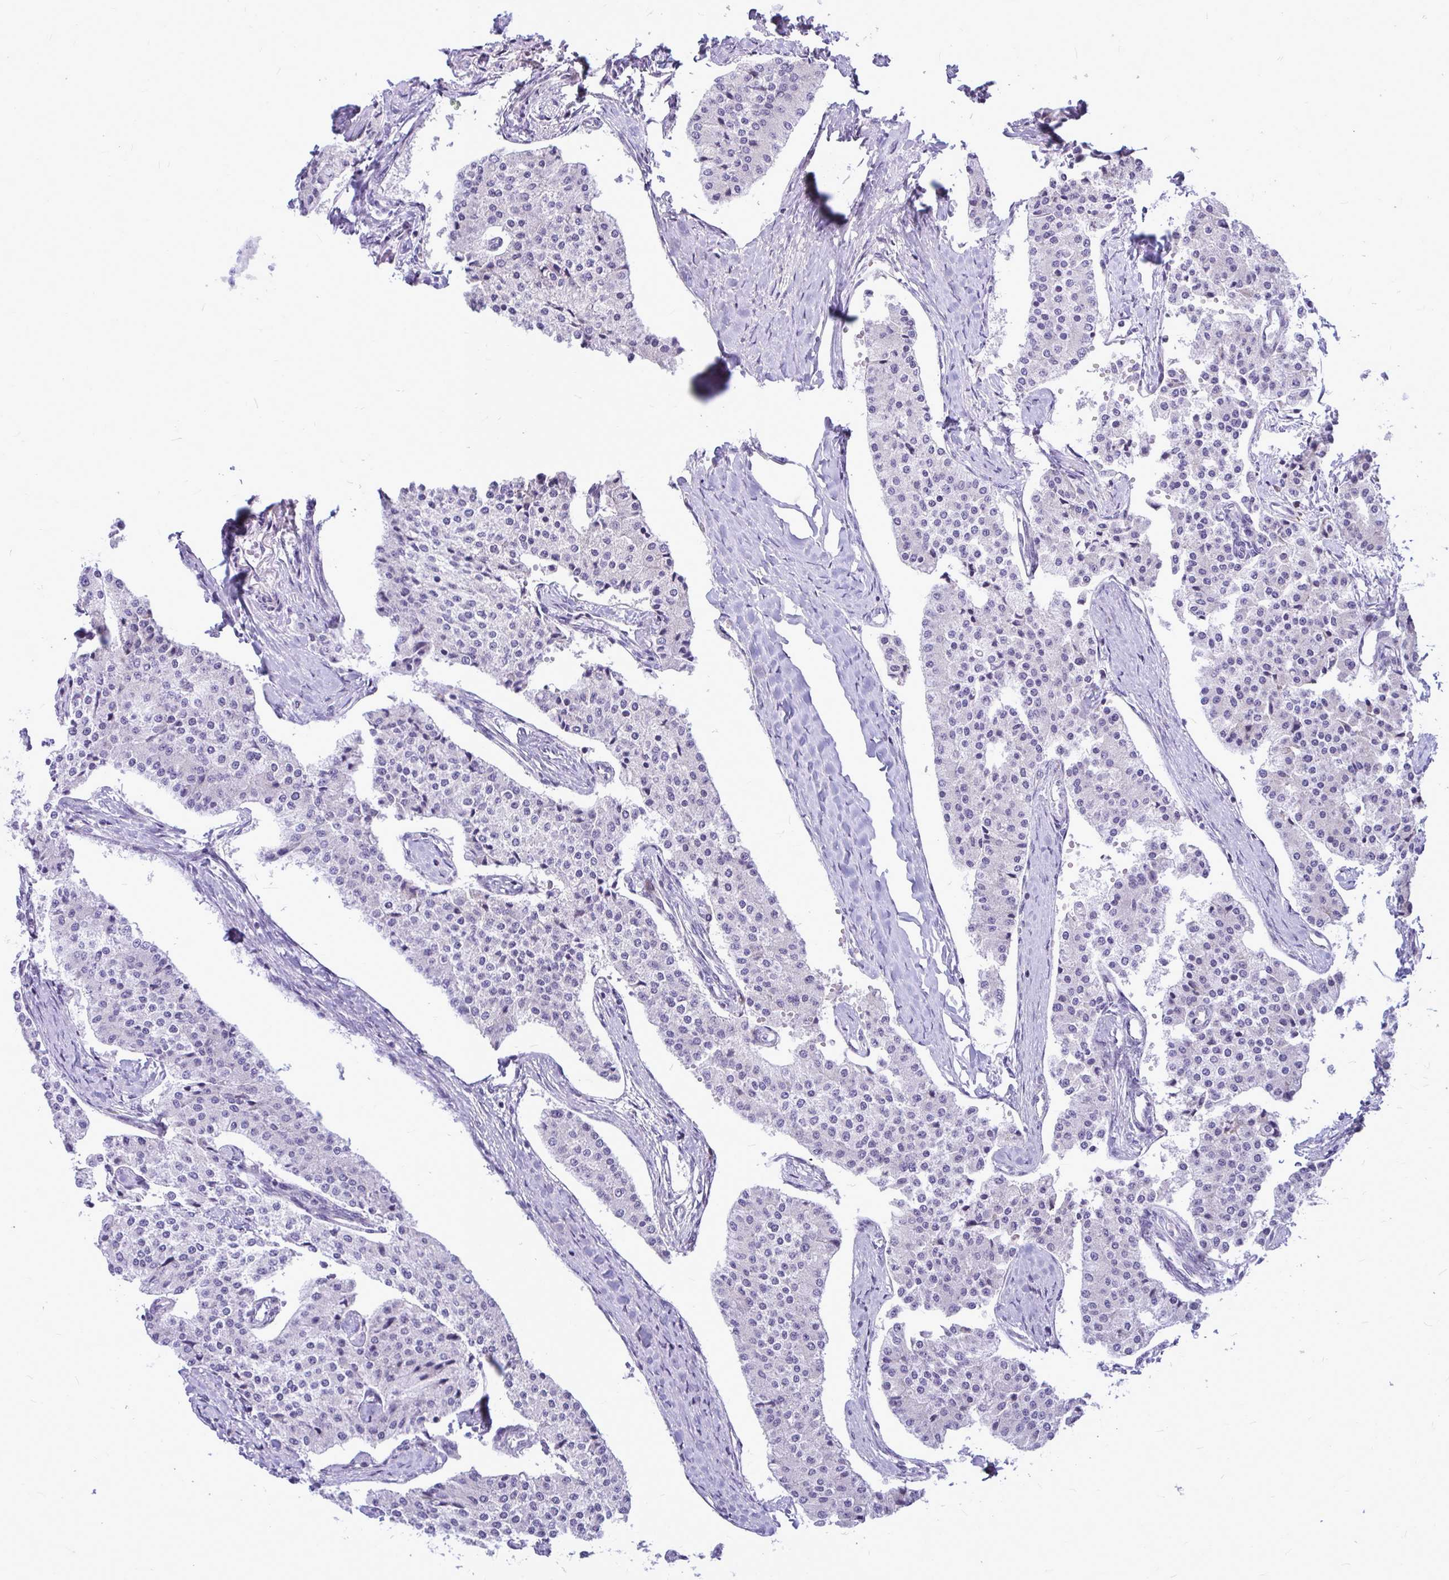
{"staining": {"intensity": "negative", "quantity": "none", "location": "none"}, "tissue": "carcinoid", "cell_type": "Tumor cells", "image_type": "cancer", "snomed": [{"axis": "morphology", "description": "Carcinoid, malignant, NOS"}, {"axis": "topography", "description": "Colon"}], "caption": "Tumor cells show no significant staining in carcinoid.", "gene": "ZSCAN25", "patient": {"sex": "female", "age": 52}}